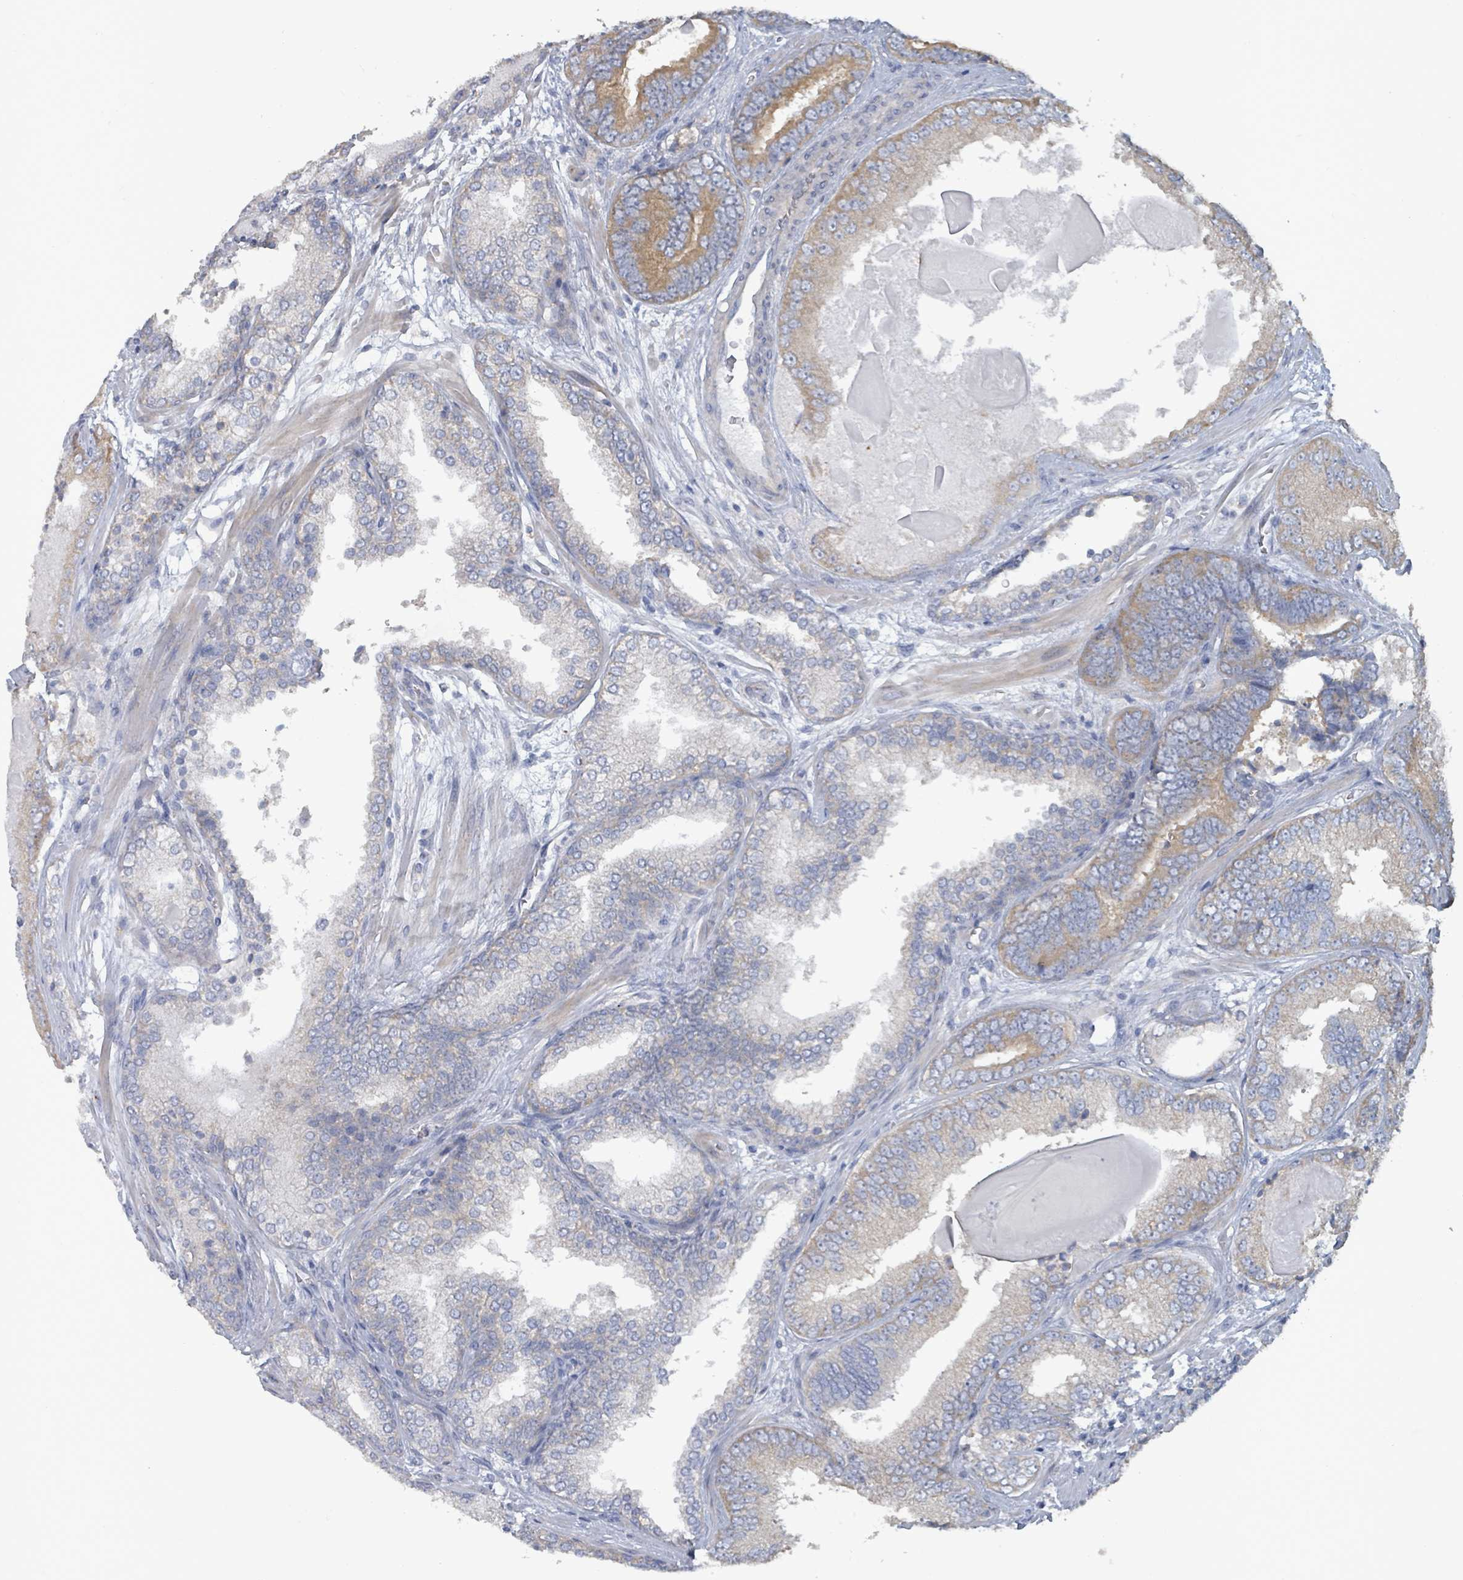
{"staining": {"intensity": "moderate", "quantity": "<25%", "location": "cytoplasmic/membranous"}, "tissue": "prostate cancer", "cell_type": "Tumor cells", "image_type": "cancer", "snomed": [{"axis": "morphology", "description": "Adenocarcinoma, High grade"}, {"axis": "topography", "description": "Prostate"}], "caption": "Prostate cancer (high-grade adenocarcinoma) was stained to show a protein in brown. There is low levels of moderate cytoplasmic/membranous expression in approximately <25% of tumor cells. The staining was performed using DAB (3,3'-diaminobenzidine), with brown indicating positive protein expression. Nuclei are stained blue with hematoxylin.", "gene": "RPL32", "patient": {"sex": "male", "age": 63}}